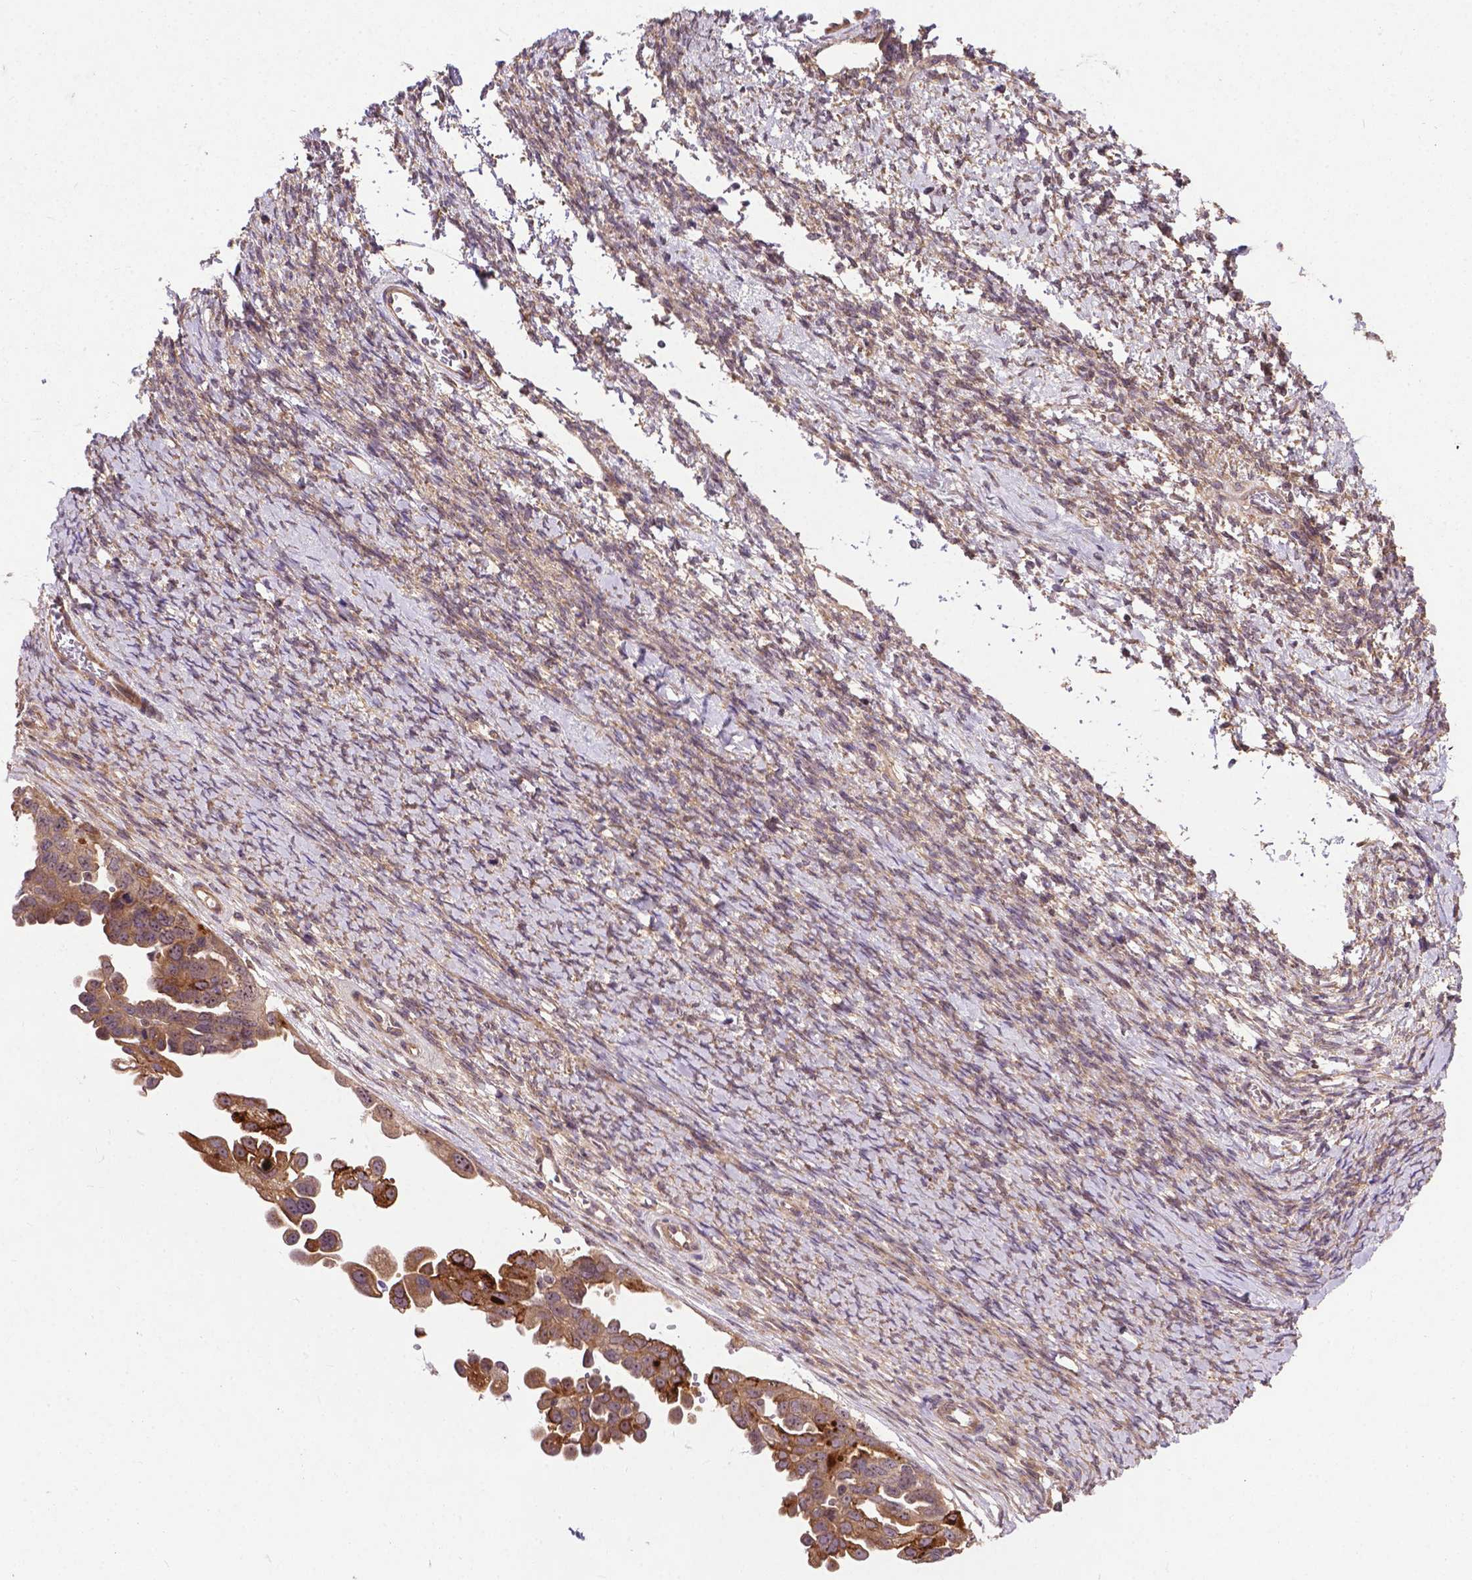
{"staining": {"intensity": "moderate", "quantity": ">75%", "location": "cytoplasmic/membranous"}, "tissue": "ovarian cancer", "cell_type": "Tumor cells", "image_type": "cancer", "snomed": [{"axis": "morphology", "description": "Cystadenocarcinoma, serous, NOS"}, {"axis": "topography", "description": "Ovary"}], "caption": "This micrograph reveals IHC staining of ovarian serous cystadenocarcinoma, with medium moderate cytoplasmic/membranous expression in approximately >75% of tumor cells.", "gene": "PARP3", "patient": {"sex": "female", "age": 53}}